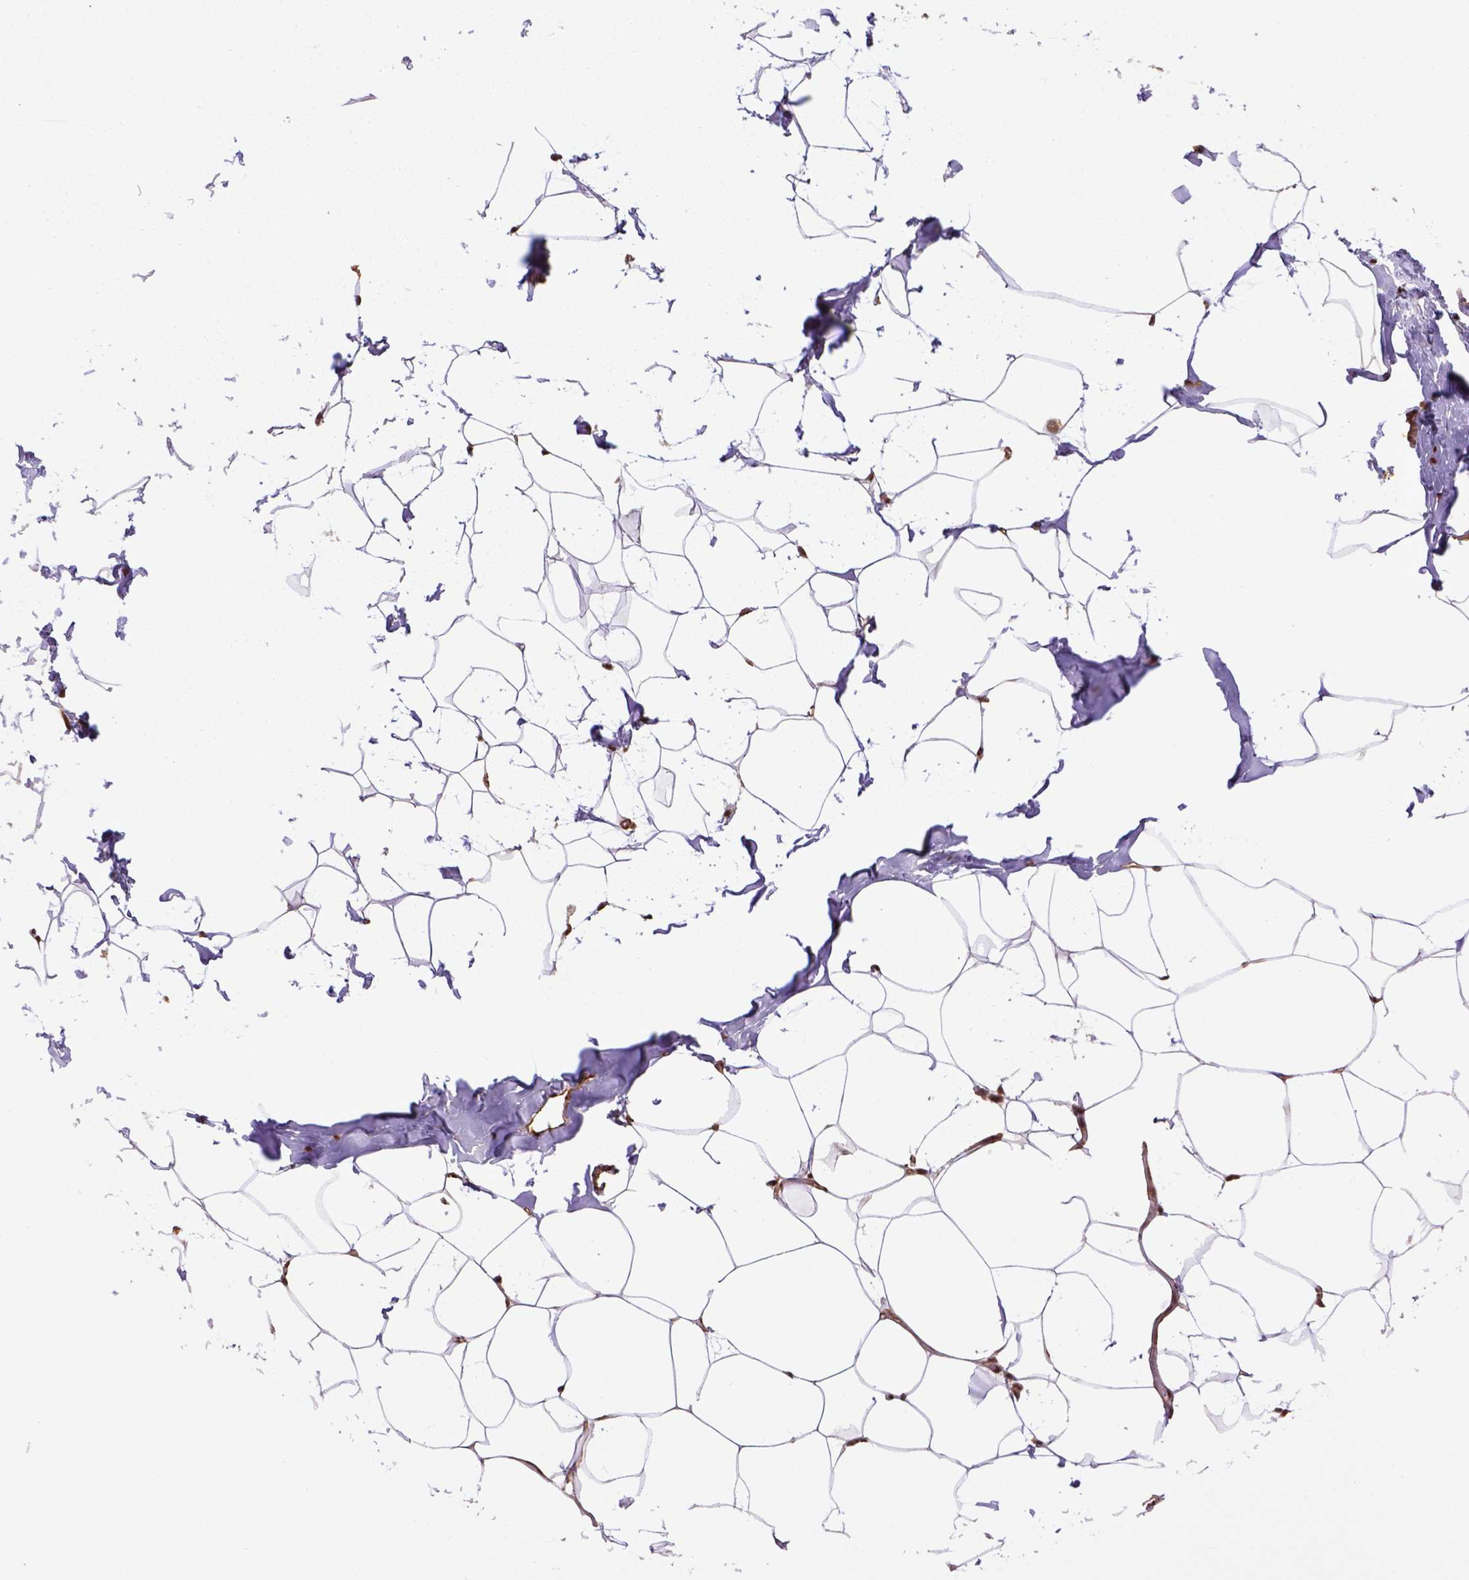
{"staining": {"intensity": "strong", "quantity": ">75%", "location": "nuclear"}, "tissue": "breast", "cell_type": "Adipocytes", "image_type": "normal", "snomed": [{"axis": "morphology", "description": "Normal tissue, NOS"}, {"axis": "topography", "description": "Breast"}], "caption": "Strong nuclear positivity for a protein is appreciated in approximately >75% of adipocytes of unremarkable breast using IHC.", "gene": "PPIG", "patient": {"sex": "female", "age": 32}}